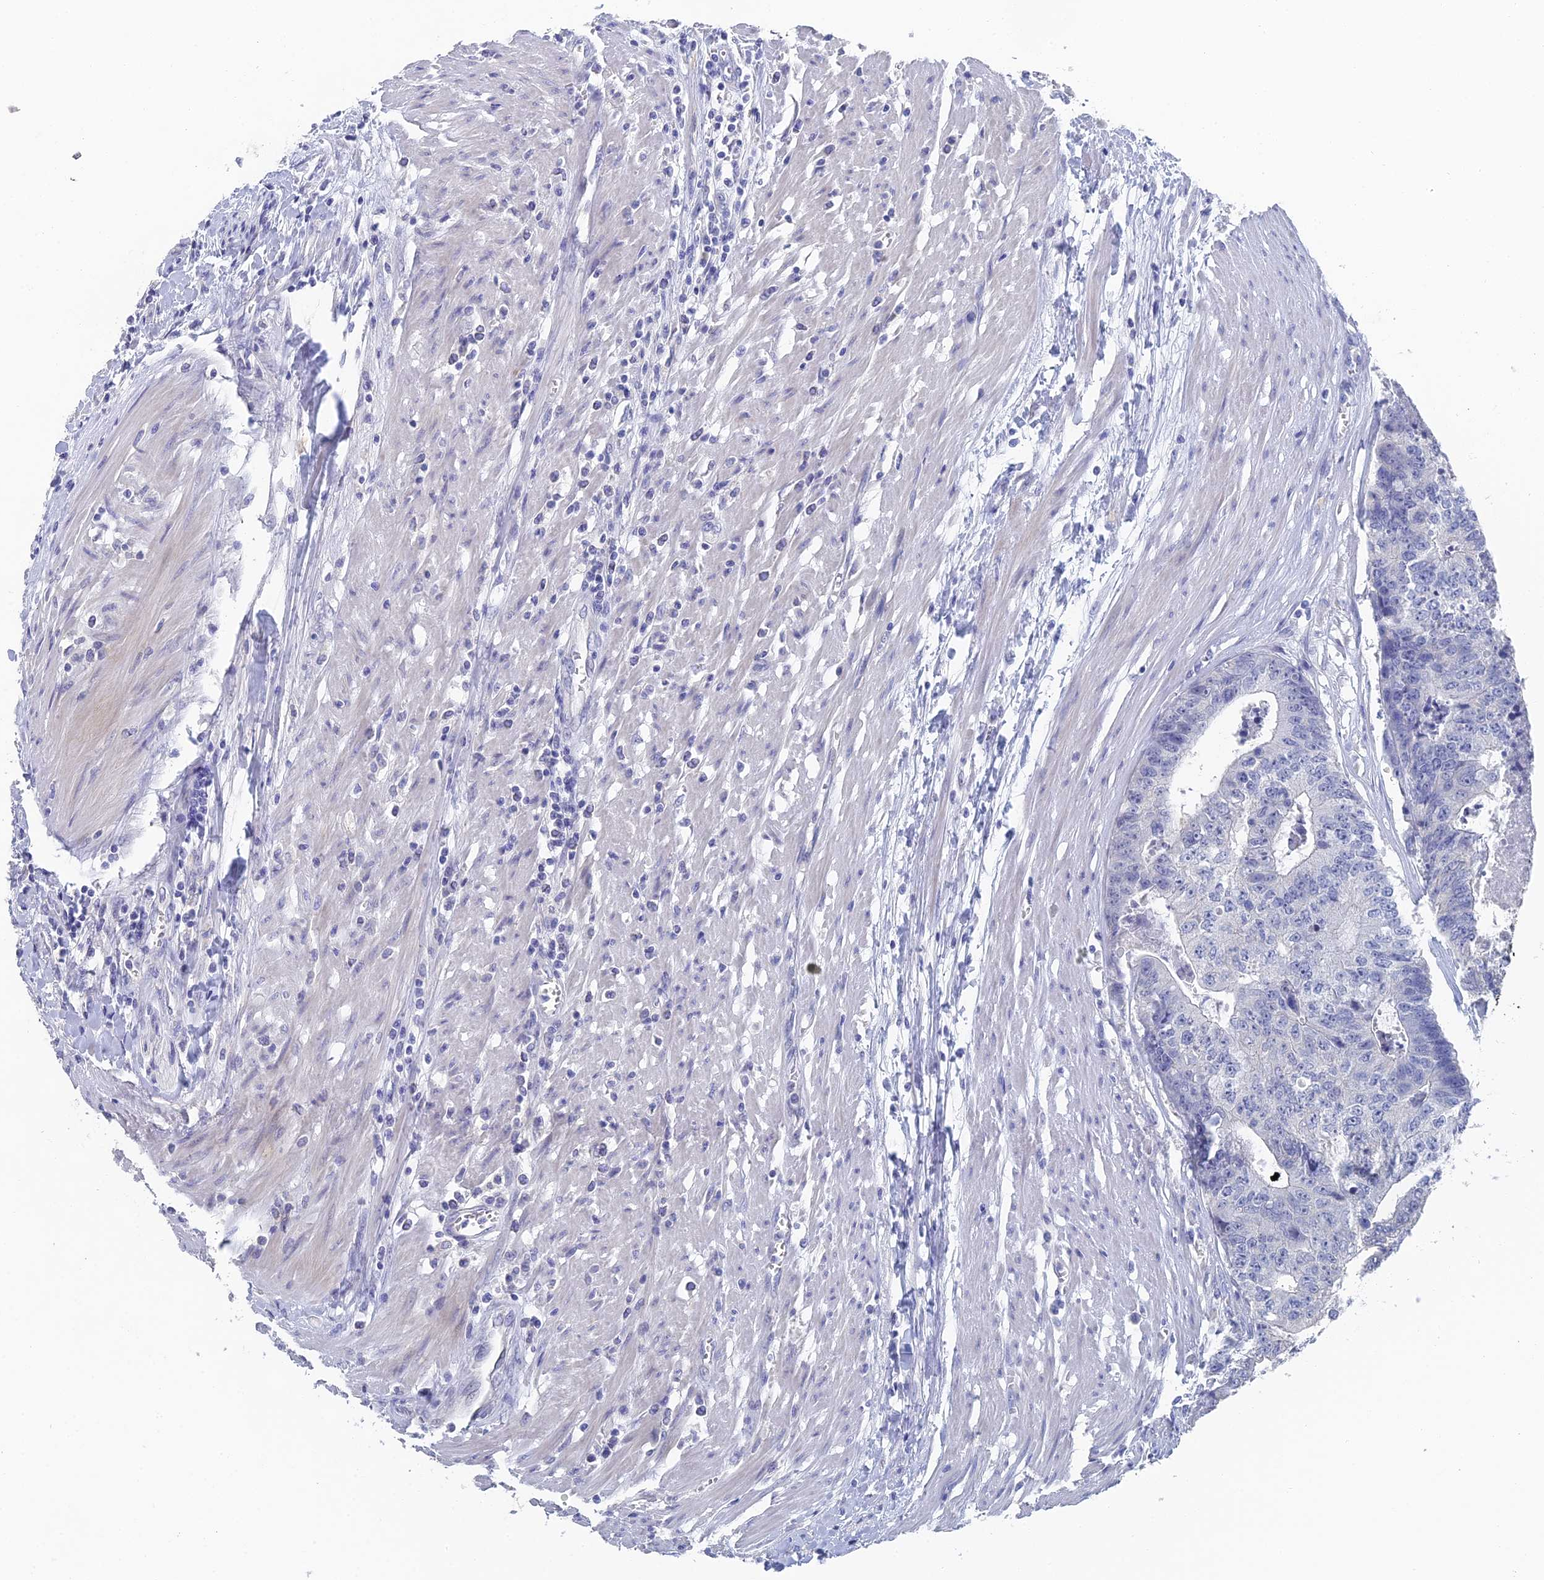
{"staining": {"intensity": "negative", "quantity": "none", "location": "none"}, "tissue": "colorectal cancer", "cell_type": "Tumor cells", "image_type": "cancer", "snomed": [{"axis": "morphology", "description": "Adenocarcinoma, NOS"}, {"axis": "topography", "description": "Colon"}], "caption": "Histopathology image shows no significant protein positivity in tumor cells of colorectal cancer. (Immunohistochemistry (ihc), brightfield microscopy, high magnification).", "gene": "GFAP", "patient": {"sex": "female", "age": 67}}